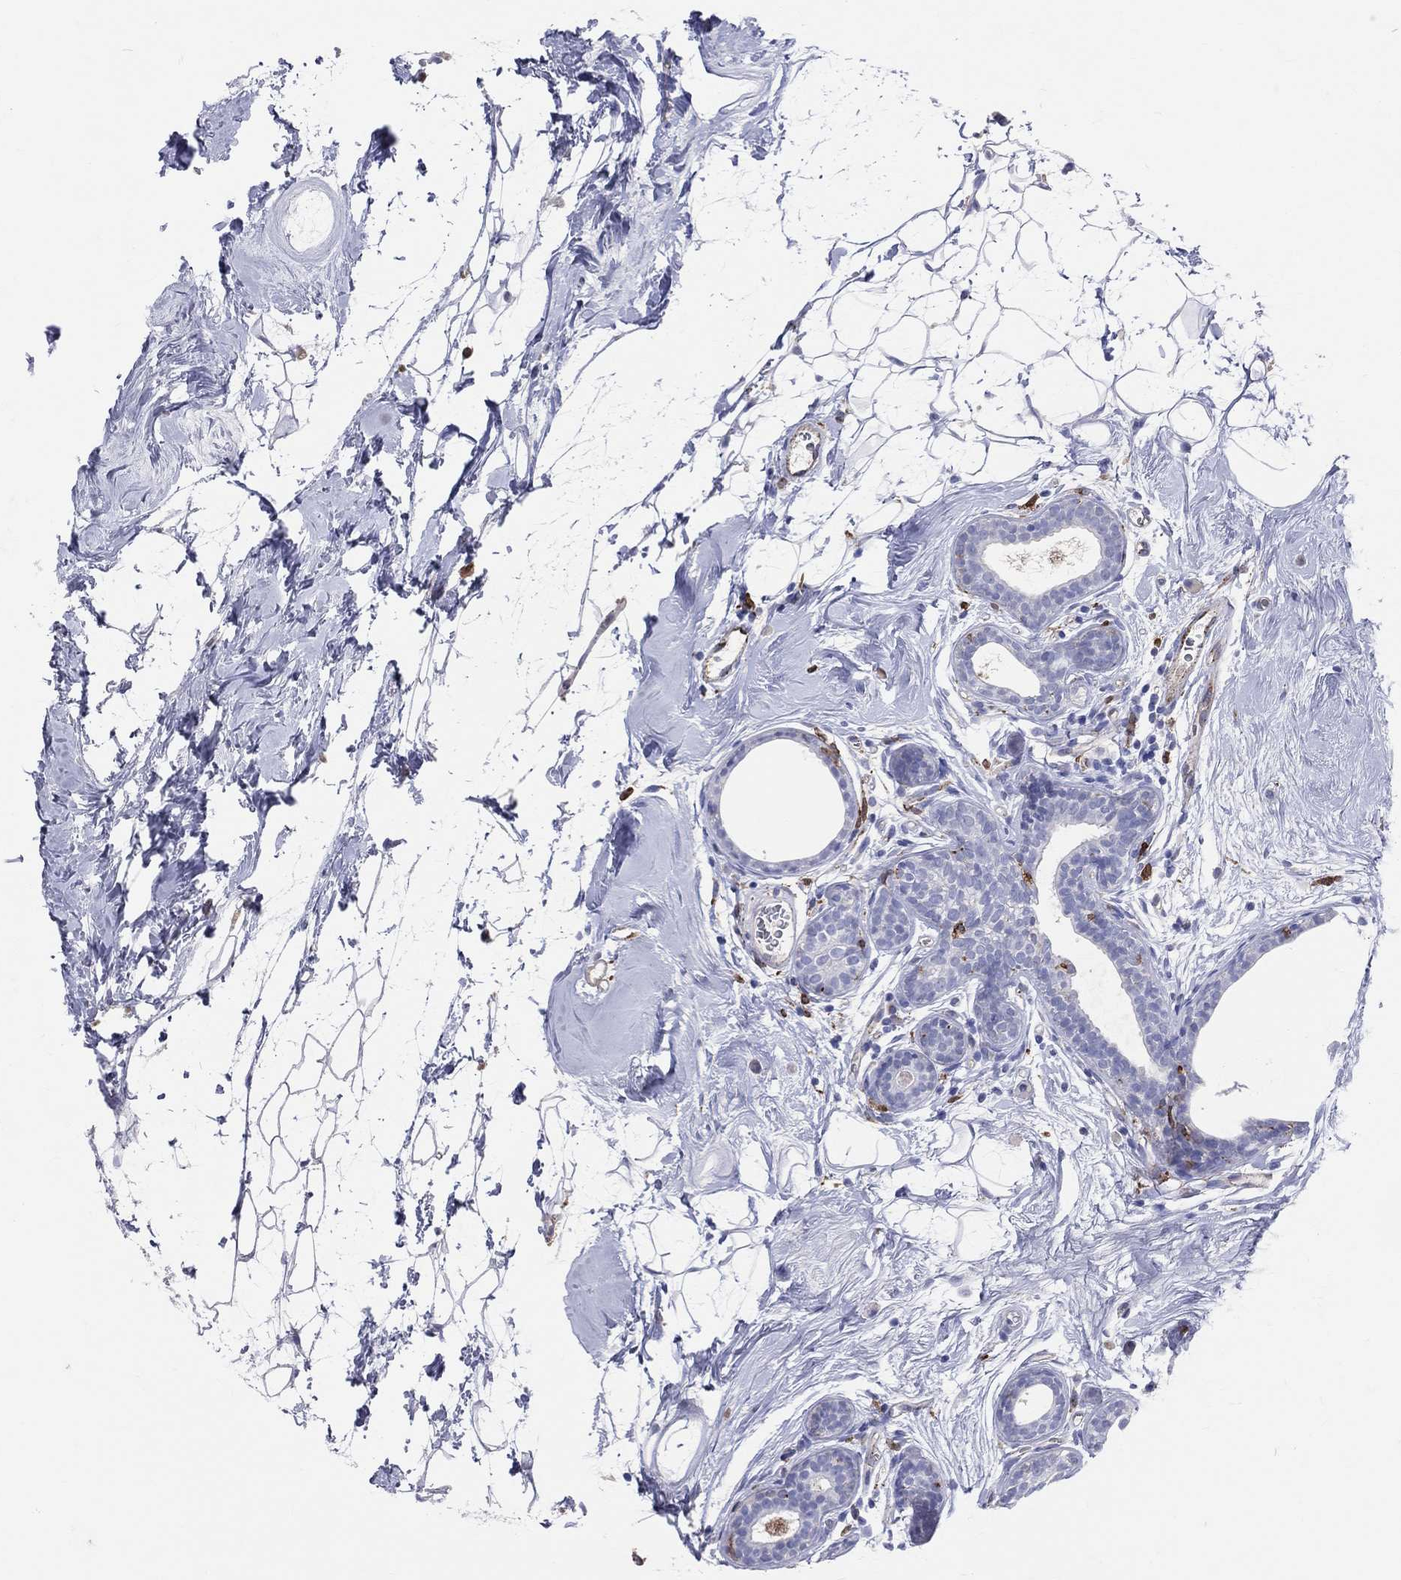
{"staining": {"intensity": "negative", "quantity": "none", "location": "none"}, "tissue": "breast cancer", "cell_type": "Tumor cells", "image_type": "cancer", "snomed": [{"axis": "morphology", "description": "Lobular carcinoma"}, {"axis": "topography", "description": "Breast"}], "caption": "The micrograph displays no significant expression in tumor cells of breast cancer.", "gene": "CD74", "patient": {"sex": "female", "age": 49}}